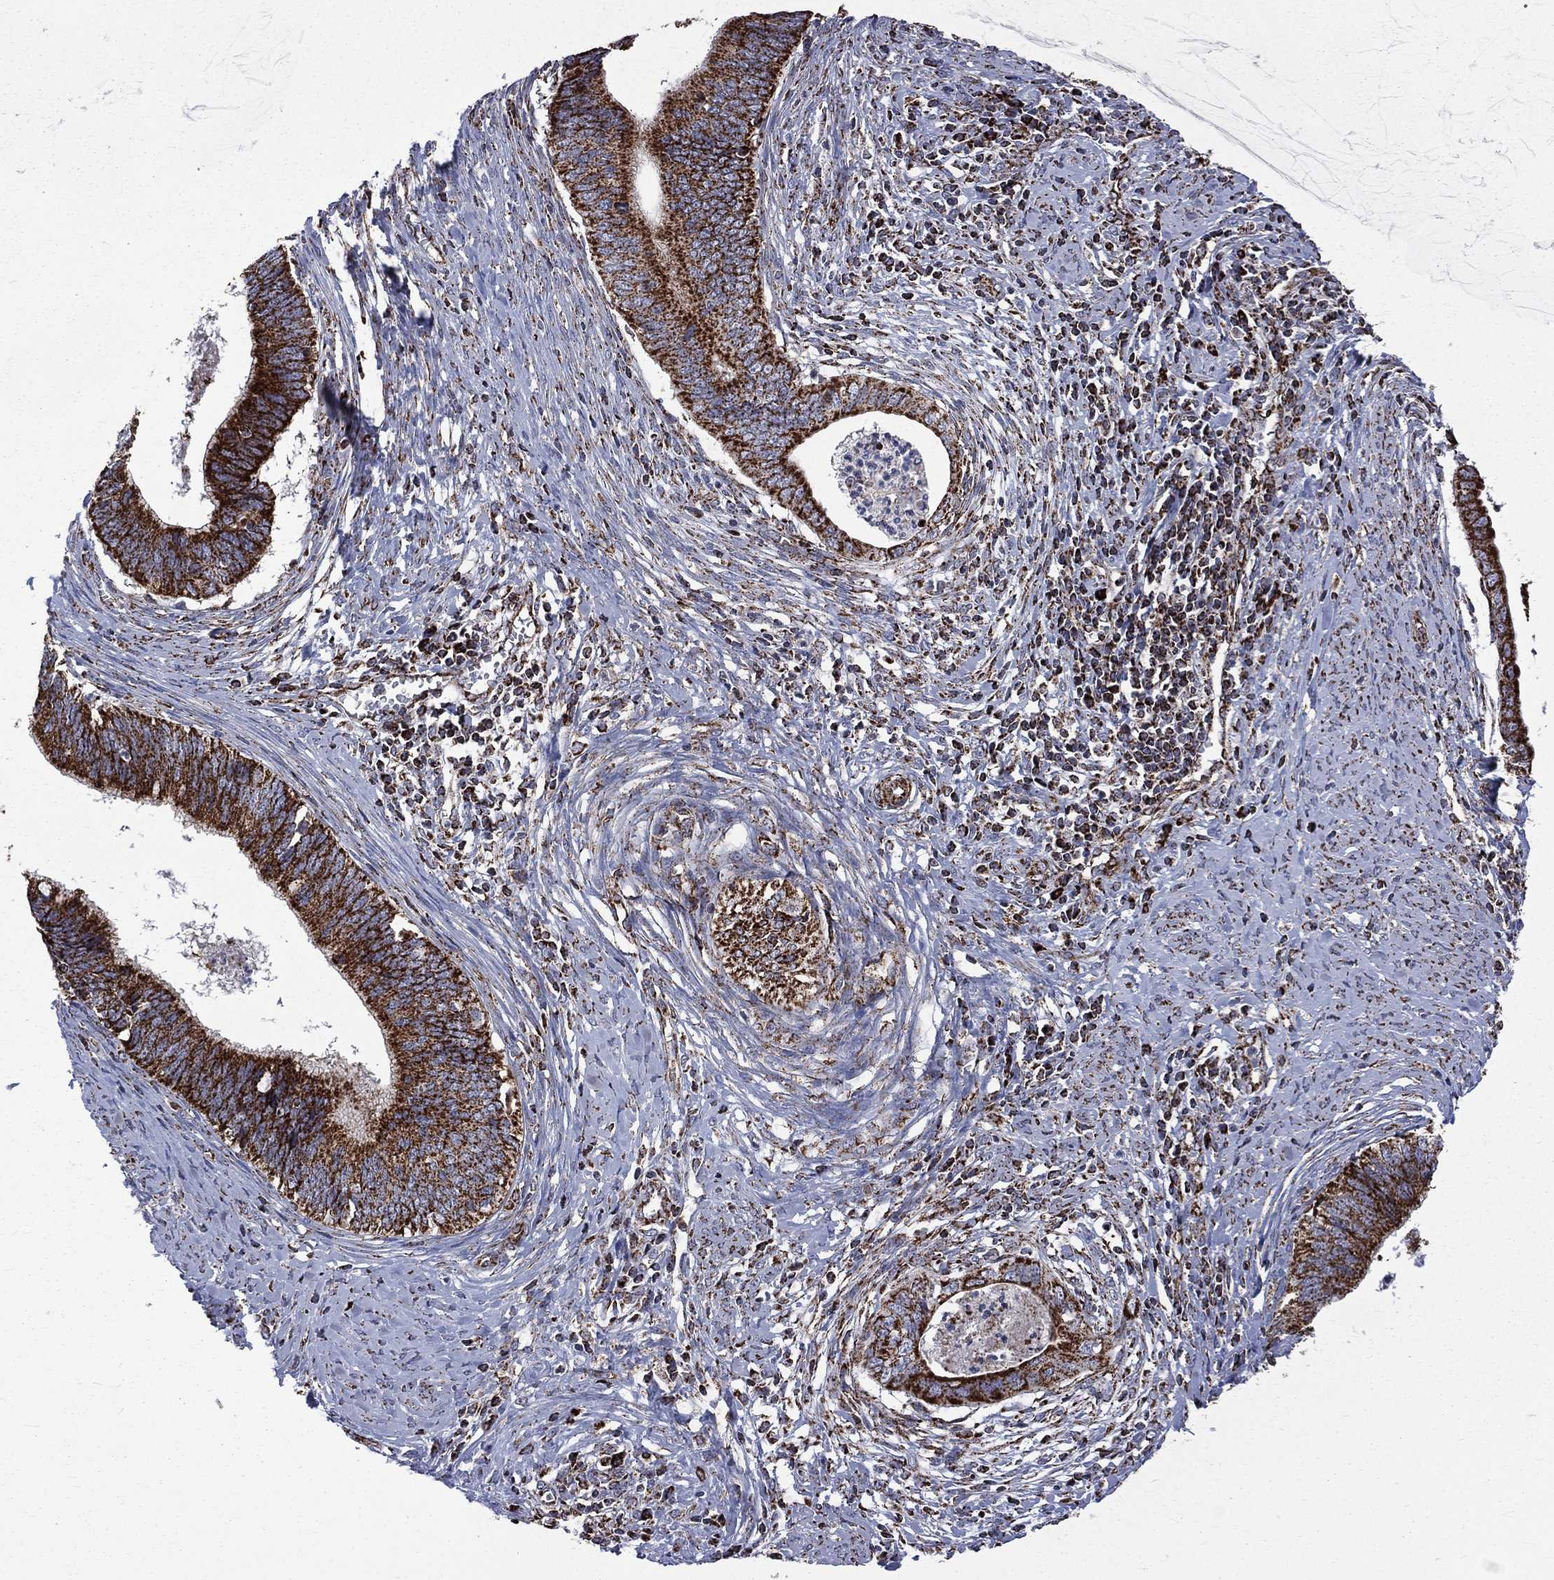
{"staining": {"intensity": "strong", "quantity": ">75%", "location": "cytoplasmic/membranous"}, "tissue": "cervical cancer", "cell_type": "Tumor cells", "image_type": "cancer", "snomed": [{"axis": "morphology", "description": "Adenocarcinoma, NOS"}, {"axis": "topography", "description": "Cervix"}], "caption": "High-magnification brightfield microscopy of cervical cancer stained with DAB (brown) and counterstained with hematoxylin (blue). tumor cells exhibit strong cytoplasmic/membranous expression is seen in about>75% of cells.", "gene": "GOT2", "patient": {"sex": "female", "age": 42}}